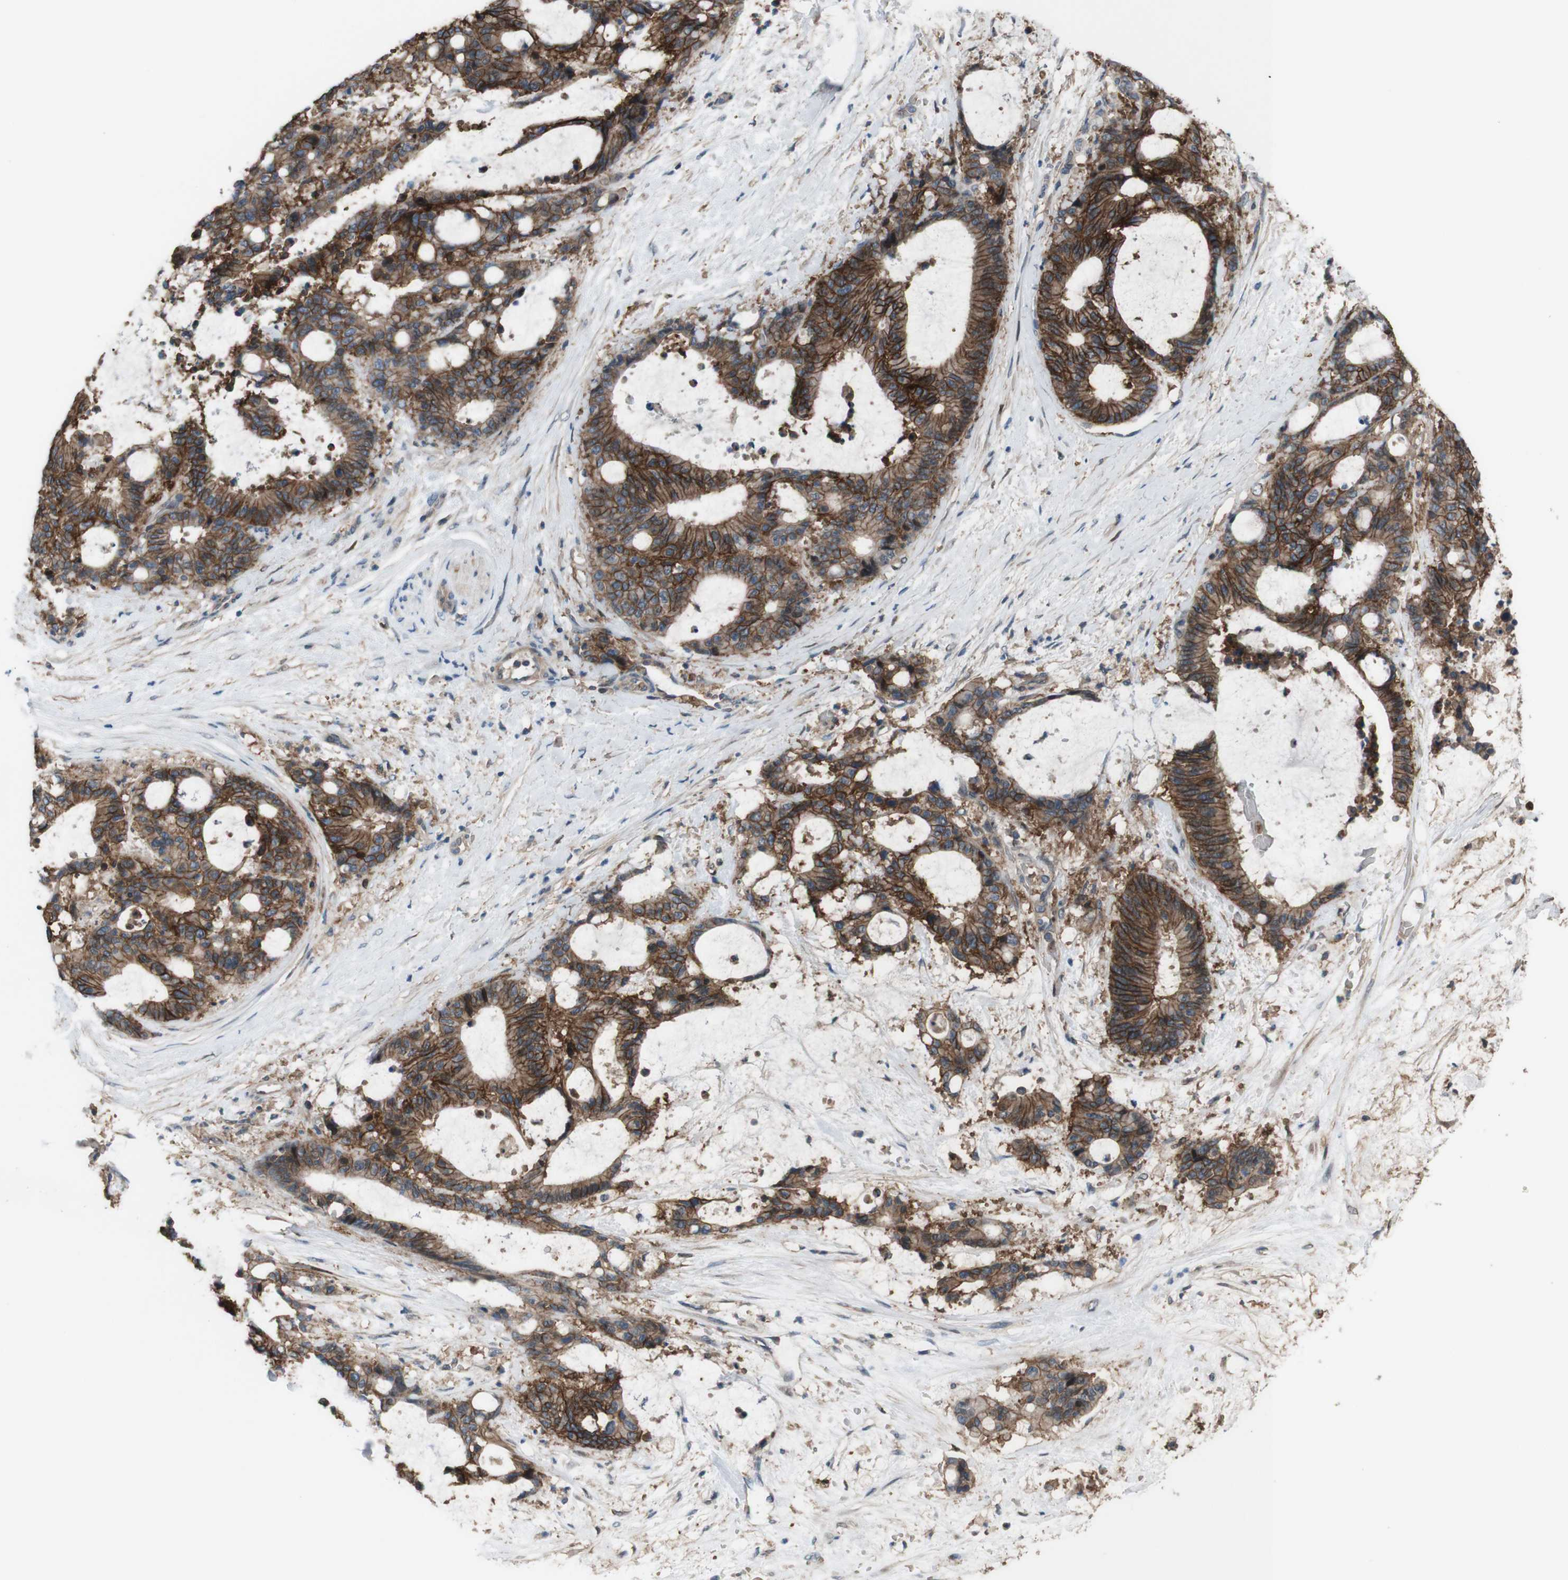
{"staining": {"intensity": "strong", "quantity": ">75%", "location": "cytoplasmic/membranous"}, "tissue": "liver cancer", "cell_type": "Tumor cells", "image_type": "cancer", "snomed": [{"axis": "morphology", "description": "Normal tissue, NOS"}, {"axis": "morphology", "description": "Cholangiocarcinoma"}, {"axis": "topography", "description": "Liver"}, {"axis": "topography", "description": "Peripheral nerve tissue"}], "caption": "The micrograph shows immunohistochemical staining of cholangiocarcinoma (liver). There is strong cytoplasmic/membranous positivity is identified in about >75% of tumor cells.", "gene": "ATP2B1", "patient": {"sex": "female", "age": 73}}